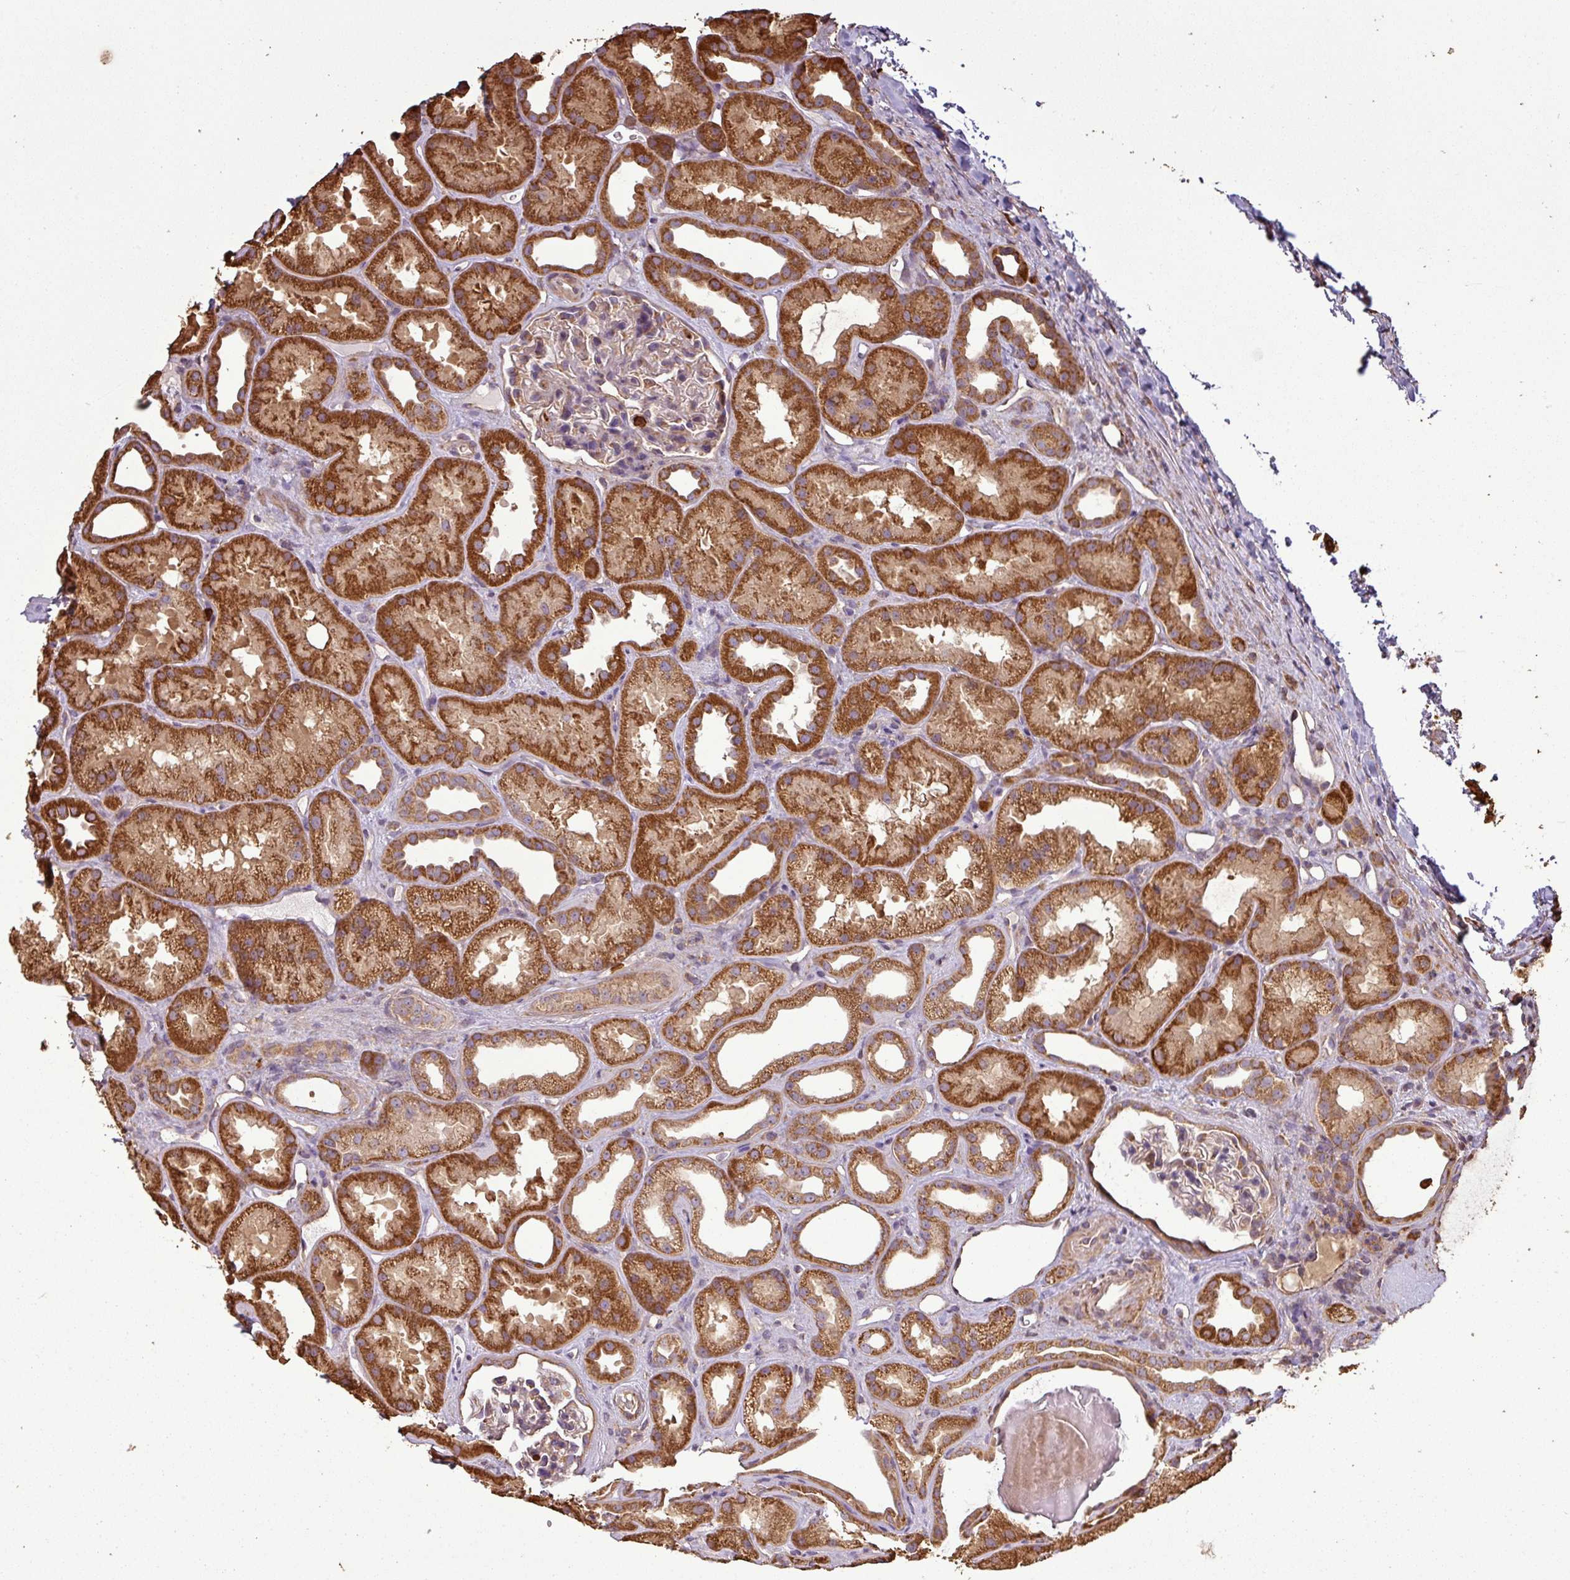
{"staining": {"intensity": "moderate", "quantity": "<25%", "location": "cytoplasmic/membranous"}, "tissue": "kidney", "cell_type": "Cells in glomeruli", "image_type": "normal", "snomed": [{"axis": "morphology", "description": "Normal tissue, NOS"}, {"axis": "topography", "description": "Kidney"}], "caption": "High-magnification brightfield microscopy of normal kidney stained with DAB (3,3'-diaminobenzidine) (brown) and counterstained with hematoxylin (blue). cells in glomeruli exhibit moderate cytoplasmic/membranous staining is present in approximately<25% of cells.", "gene": "PLEKHM1", "patient": {"sex": "male", "age": 61}}